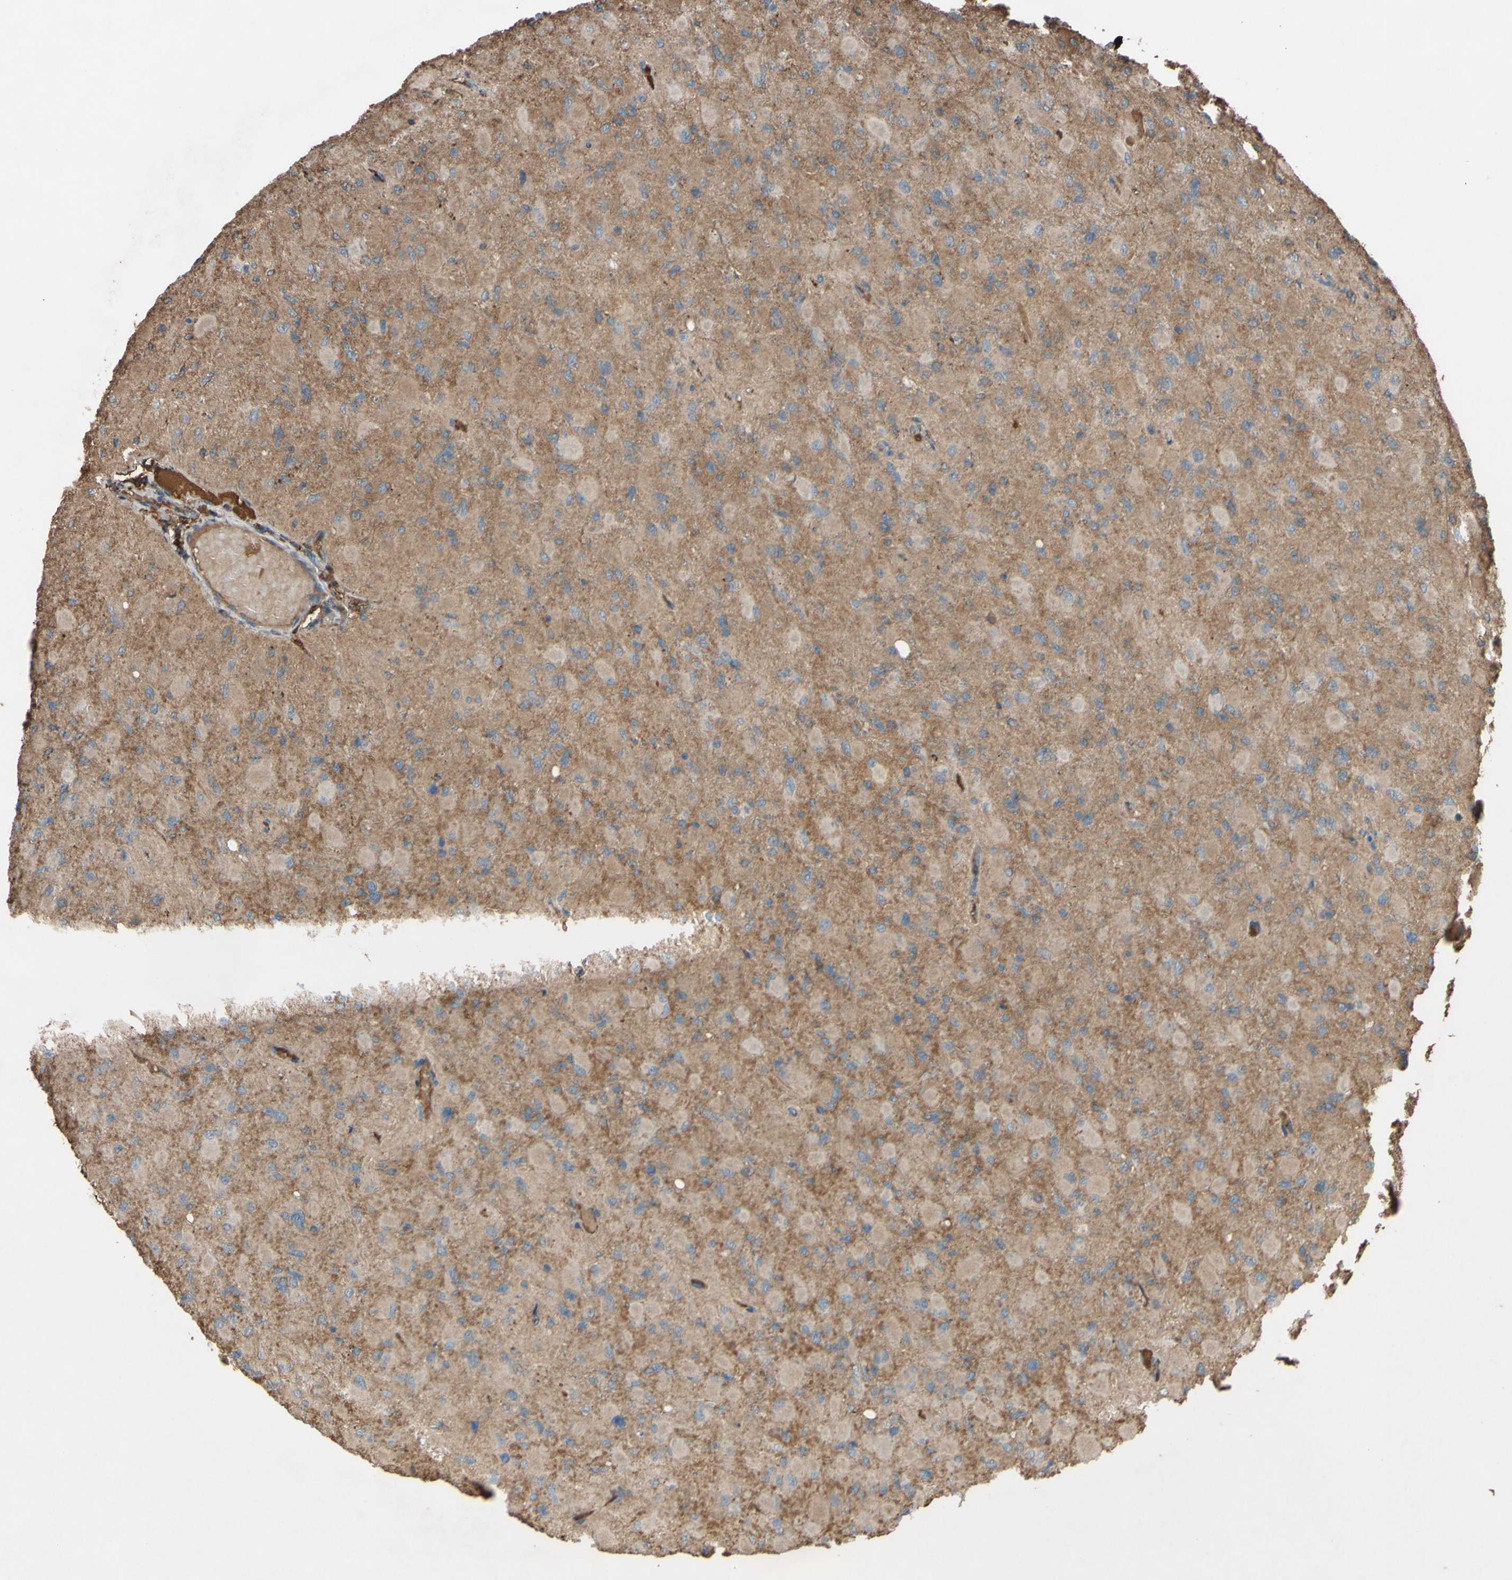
{"staining": {"intensity": "weak", "quantity": ">75%", "location": "cytoplasmic/membranous"}, "tissue": "glioma", "cell_type": "Tumor cells", "image_type": "cancer", "snomed": [{"axis": "morphology", "description": "Glioma, malignant, High grade"}, {"axis": "topography", "description": "Cerebral cortex"}], "caption": "High-grade glioma (malignant) stained with immunohistochemistry displays weak cytoplasmic/membranous expression in about >75% of tumor cells.", "gene": "PTGDS", "patient": {"sex": "female", "age": 36}}